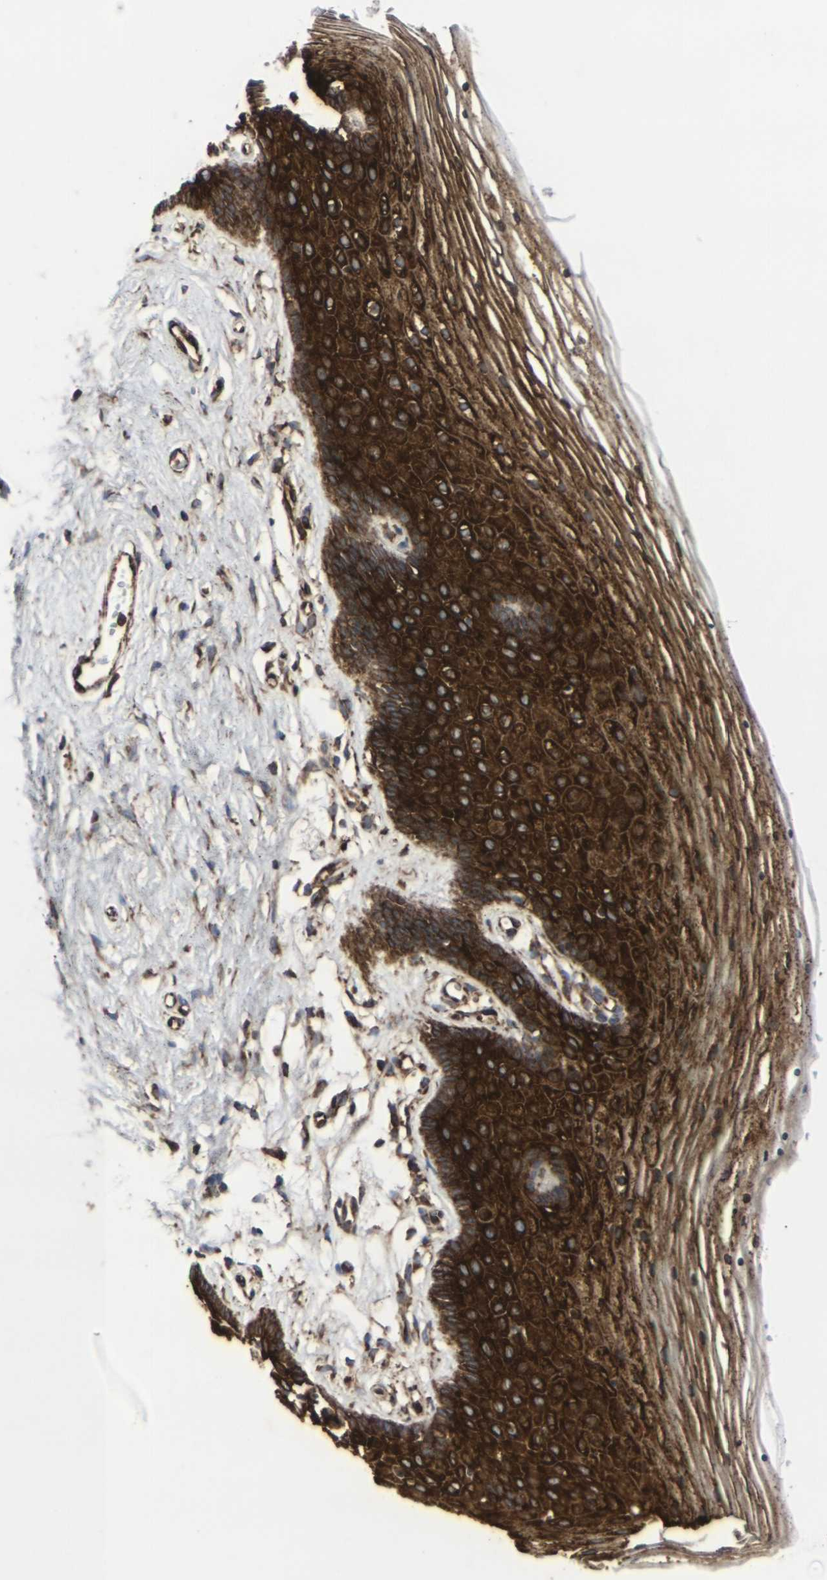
{"staining": {"intensity": "strong", "quantity": ">75%", "location": "cytoplasmic/membranous"}, "tissue": "vagina", "cell_type": "Squamous epithelial cells", "image_type": "normal", "snomed": [{"axis": "morphology", "description": "Normal tissue, NOS"}, {"axis": "topography", "description": "Vagina"}], "caption": "A high-resolution photomicrograph shows IHC staining of normal vagina, which displays strong cytoplasmic/membranous expression in about >75% of squamous epithelial cells. The staining is performed using DAB (3,3'-diaminobenzidine) brown chromogen to label protein expression. The nuclei are counter-stained blue using hematoxylin.", "gene": "MARCHF2", "patient": {"sex": "female", "age": 32}}